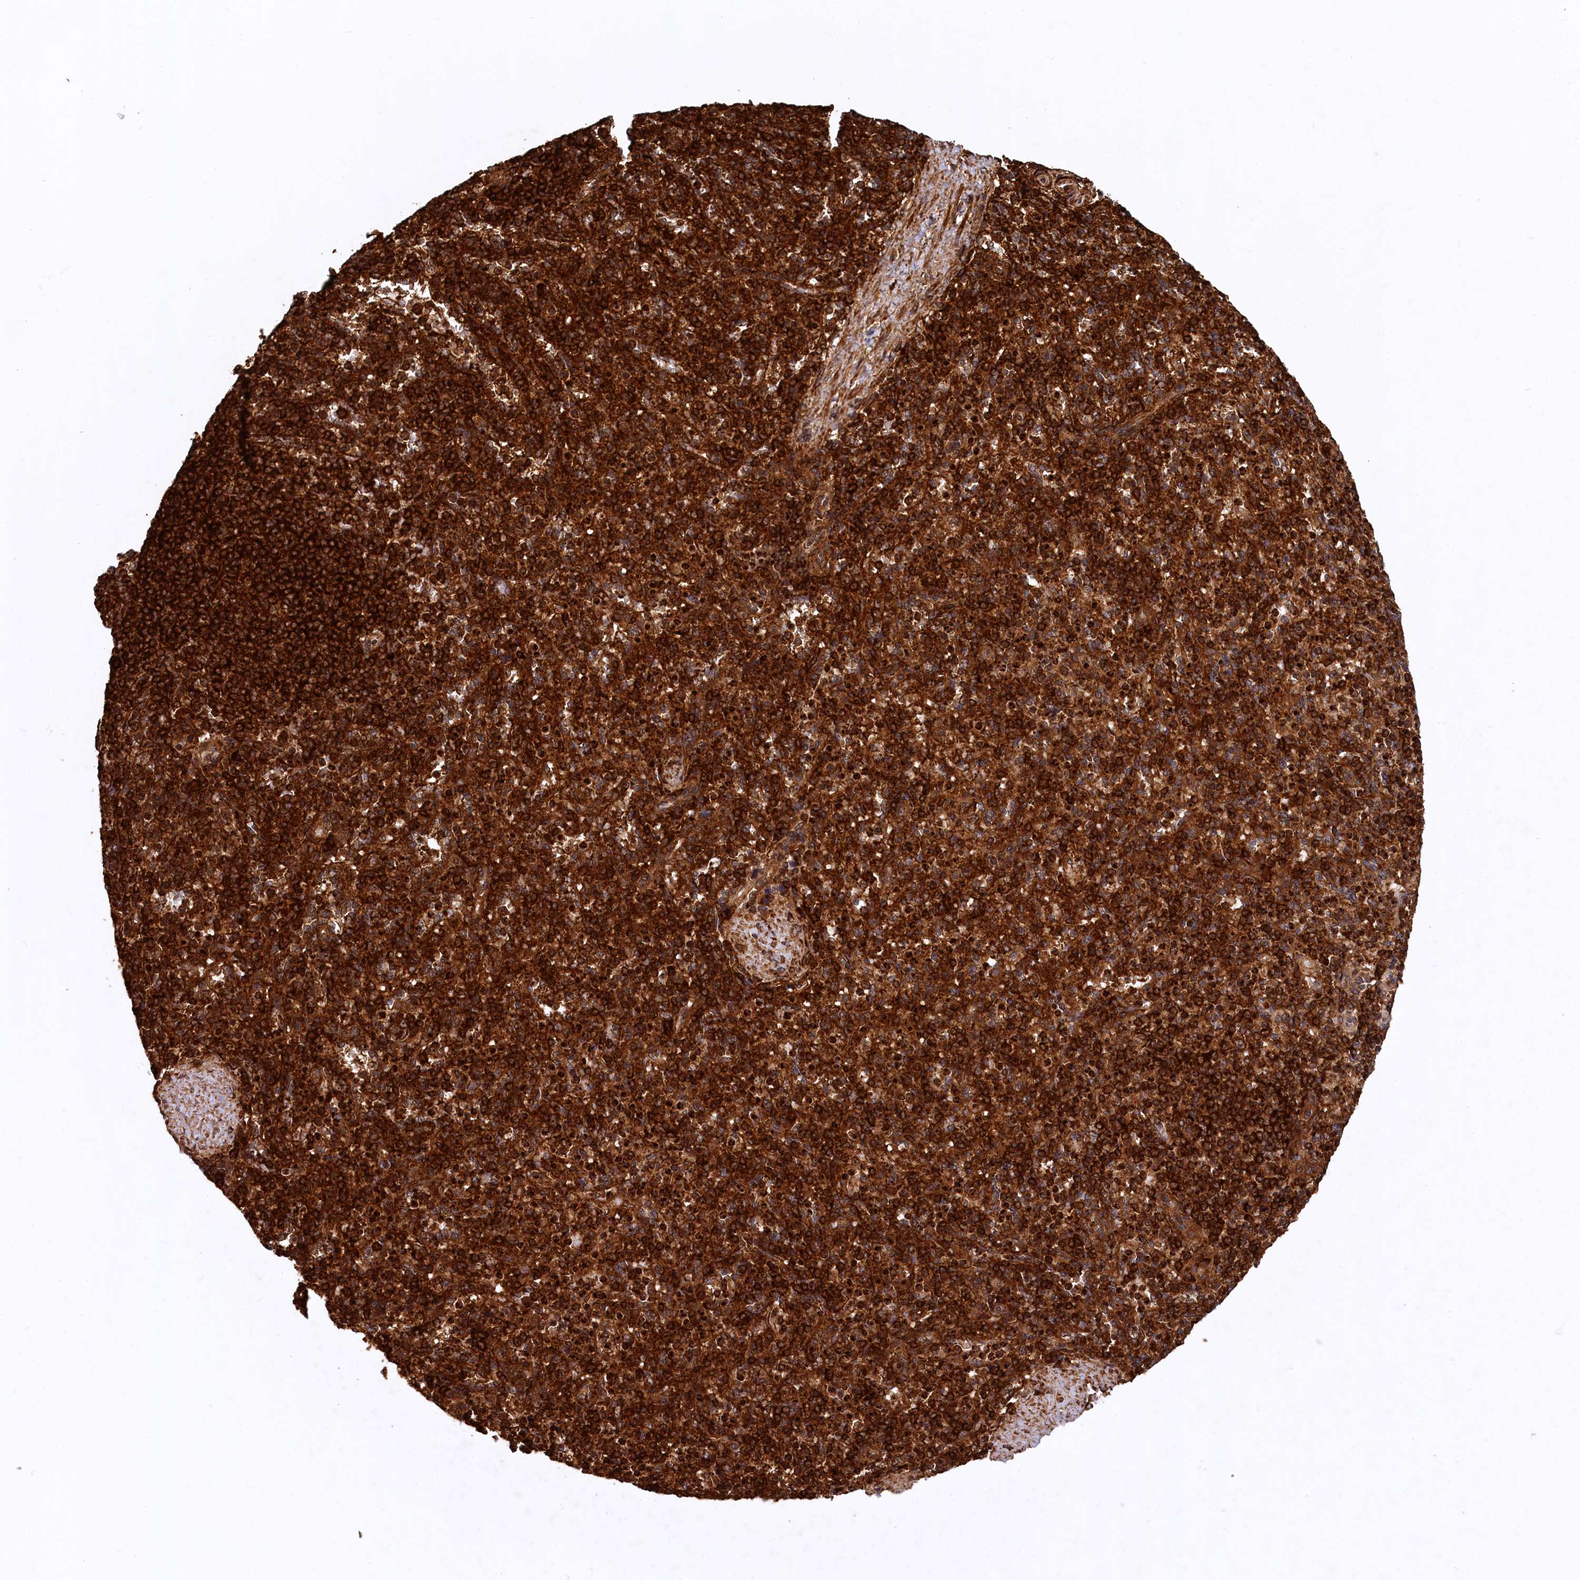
{"staining": {"intensity": "strong", "quantity": ">75%", "location": "cytoplasmic/membranous"}, "tissue": "spleen", "cell_type": "Cells in red pulp", "image_type": "normal", "snomed": [{"axis": "morphology", "description": "Normal tissue, NOS"}, {"axis": "topography", "description": "Spleen"}], "caption": "IHC image of normal spleen: spleen stained using immunohistochemistry exhibits high levels of strong protein expression localized specifically in the cytoplasmic/membranous of cells in red pulp, appearing as a cytoplasmic/membranous brown color.", "gene": "STUB1", "patient": {"sex": "female", "age": 74}}